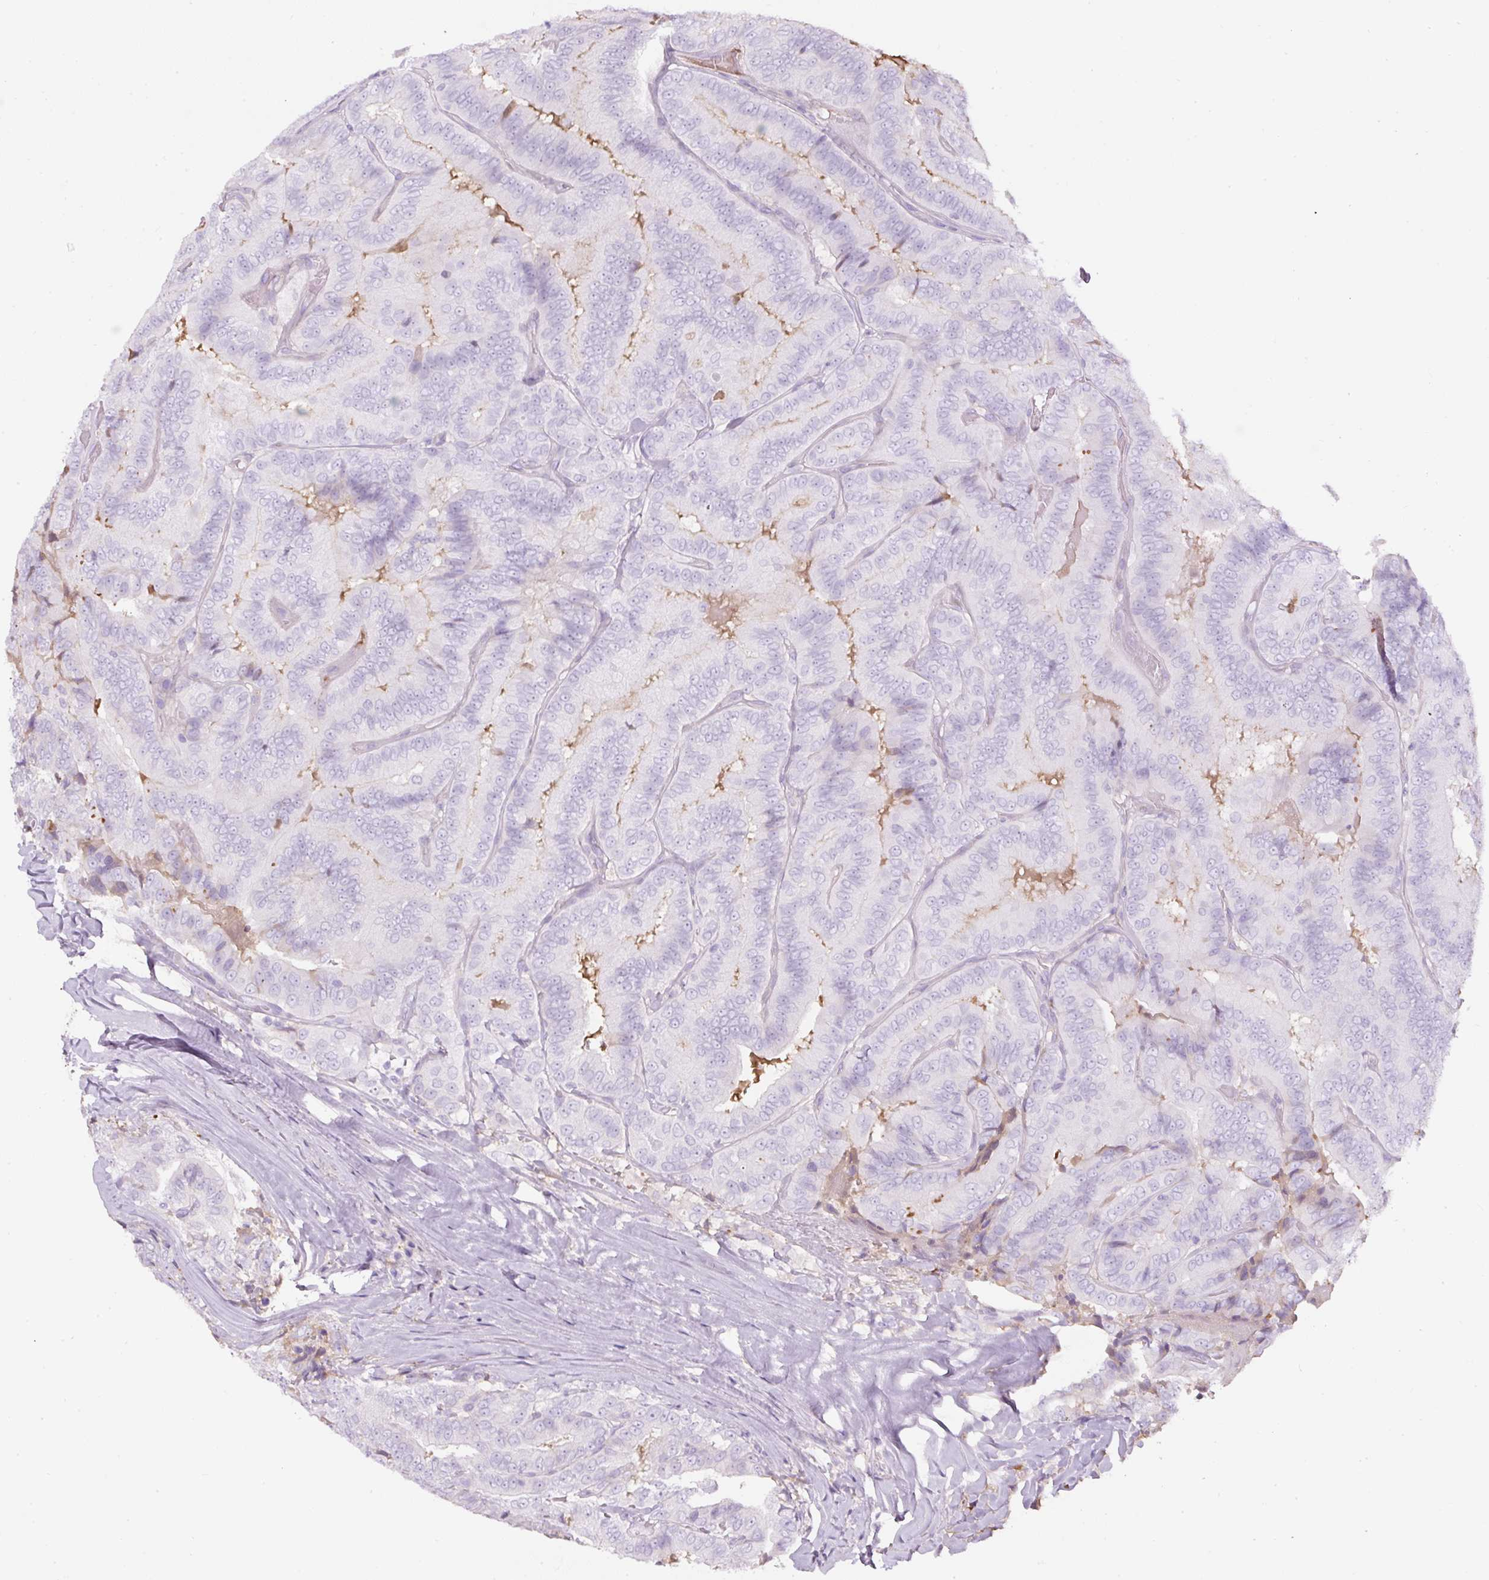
{"staining": {"intensity": "negative", "quantity": "none", "location": "none"}, "tissue": "thyroid cancer", "cell_type": "Tumor cells", "image_type": "cancer", "snomed": [{"axis": "morphology", "description": "Papillary adenocarcinoma, NOS"}, {"axis": "topography", "description": "Thyroid gland"}], "caption": "High power microscopy micrograph of an IHC micrograph of thyroid cancer (papillary adenocarcinoma), revealing no significant staining in tumor cells.", "gene": "APOA1", "patient": {"sex": "male", "age": 61}}